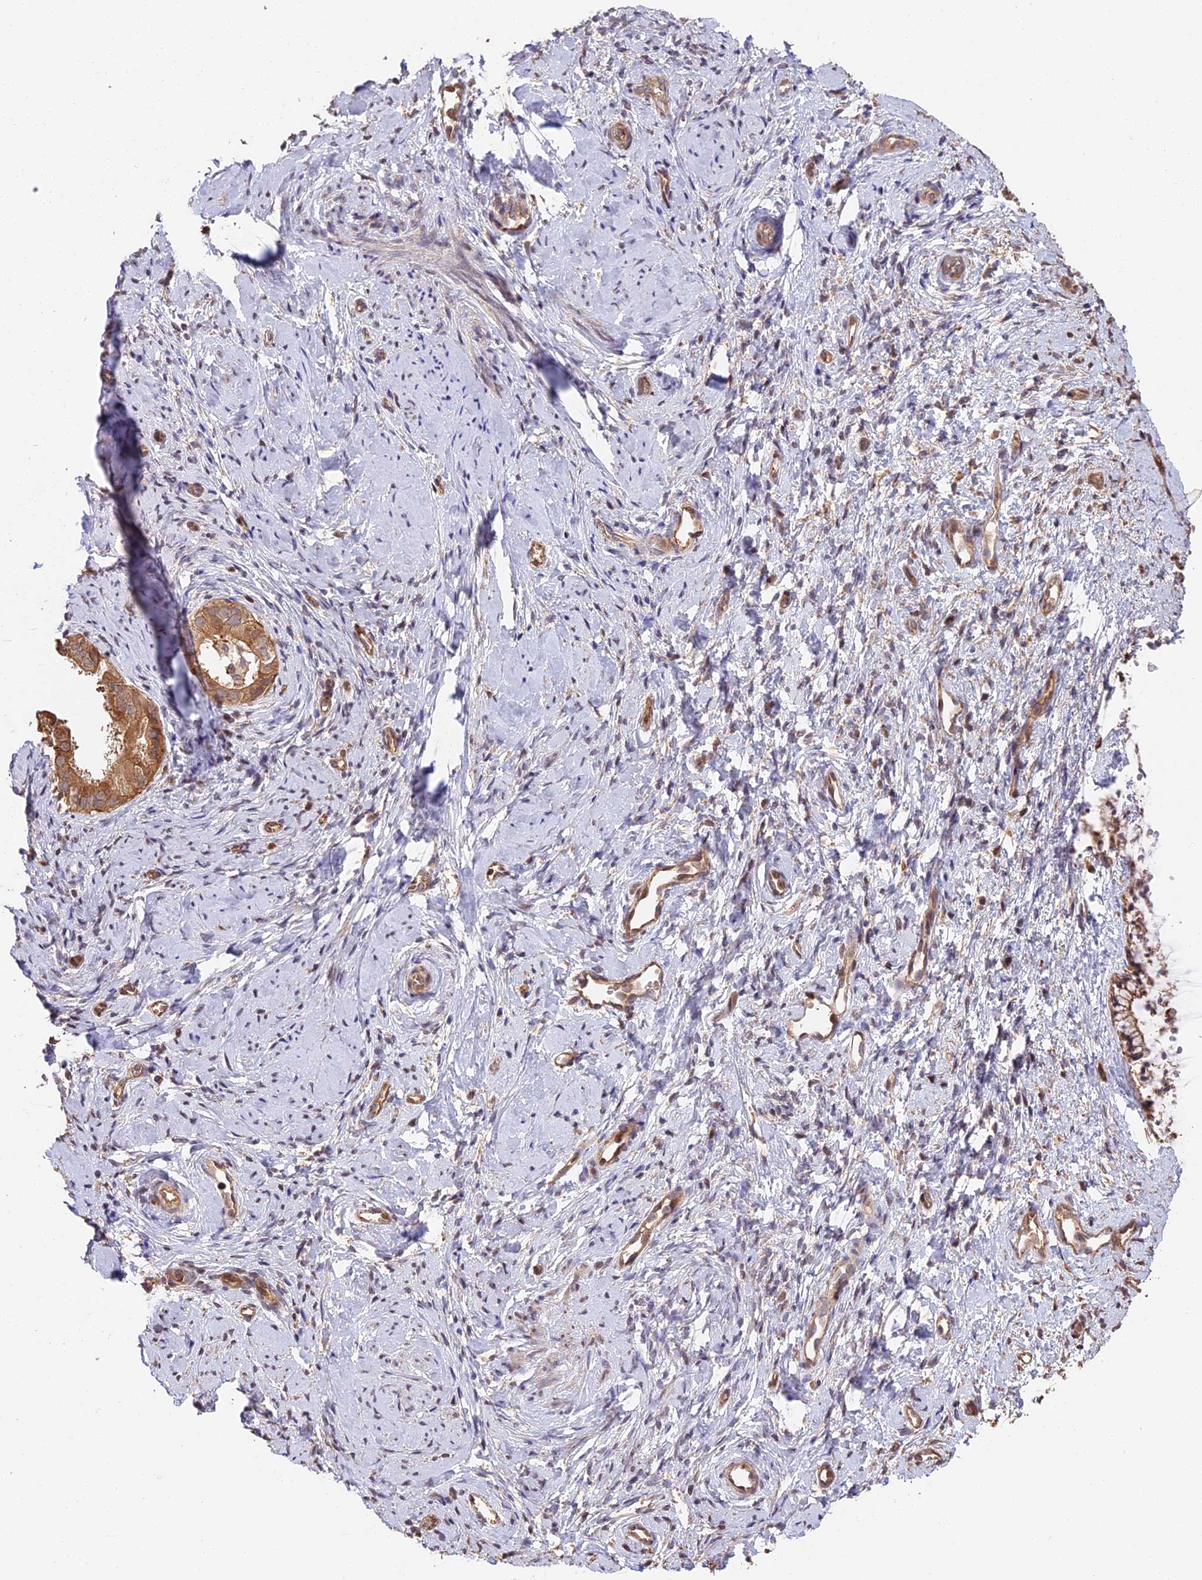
{"staining": {"intensity": "moderate", "quantity": ">75%", "location": "cytoplasmic/membranous"}, "tissue": "cervix", "cell_type": "Glandular cells", "image_type": "normal", "snomed": [{"axis": "morphology", "description": "Normal tissue, NOS"}, {"axis": "topography", "description": "Cervix"}], "caption": "Immunohistochemical staining of benign cervix displays medium levels of moderate cytoplasmic/membranous staining in about >75% of glandular cells.", "gene": "PPP1R37", "patient": {"sex": "female", "age": 57}}